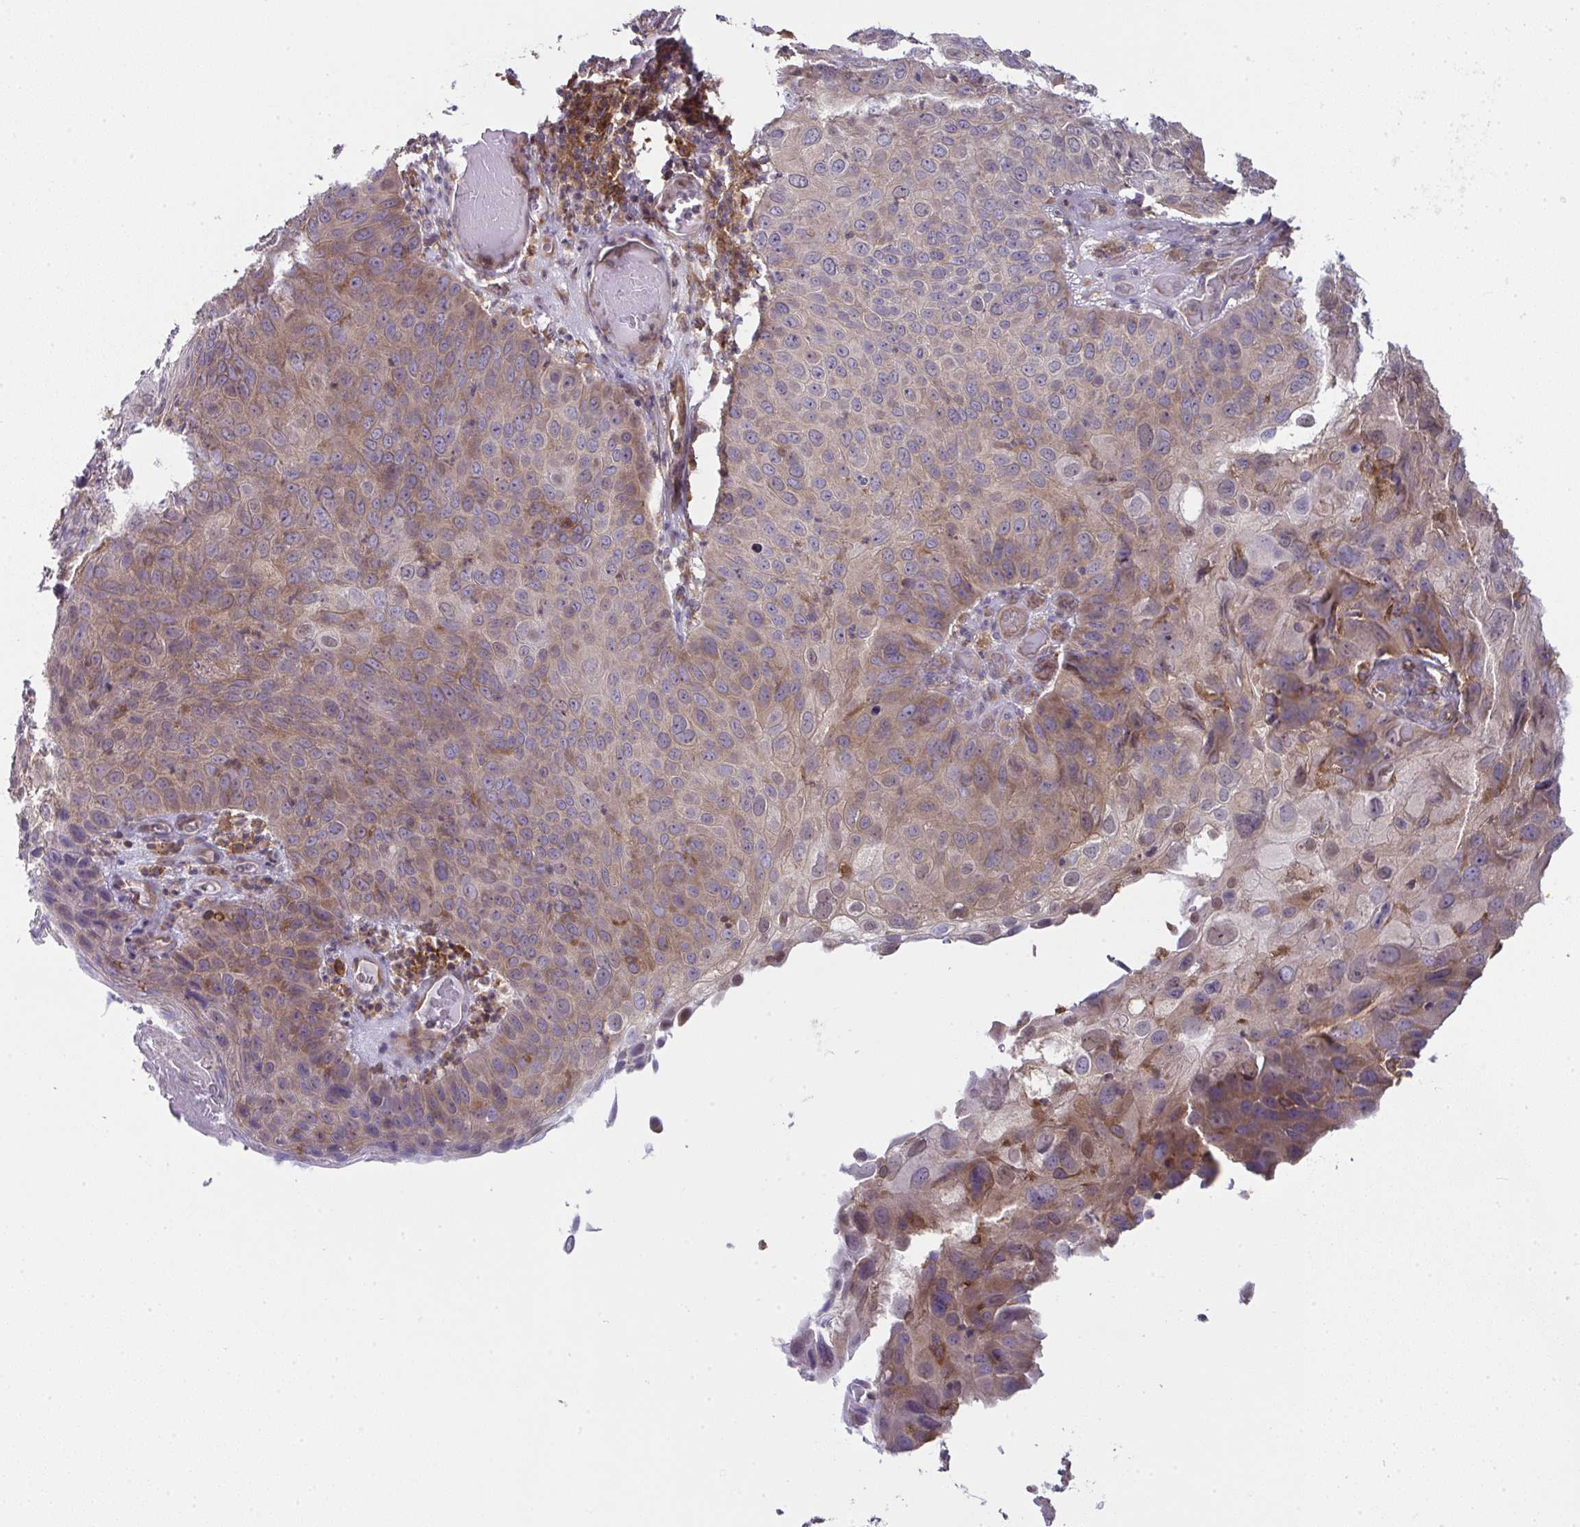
{"staining": {"intensity": "moderate", "quantity": "25%-75%", "location": "cytoplasmic/membranous,nuclear"}, "tissue": "skin cancer", "cell_type": "Tumor cells", "image_type": "cancer", "snomed": [{"axis": "morphology", "description": "Squamous cell carcinoma, NOS"}, {"axis": "topography", "description": "Skin"}], "caption": "Tumor cells reveal moderate cytoplasmic/membranous and nuclear positivity in approximately 25%-75% of cells in skin cancer (squamous cell carcinoma).", "gene": "ALDH16A1", "patient": {"sex": "male", "age": 87}}